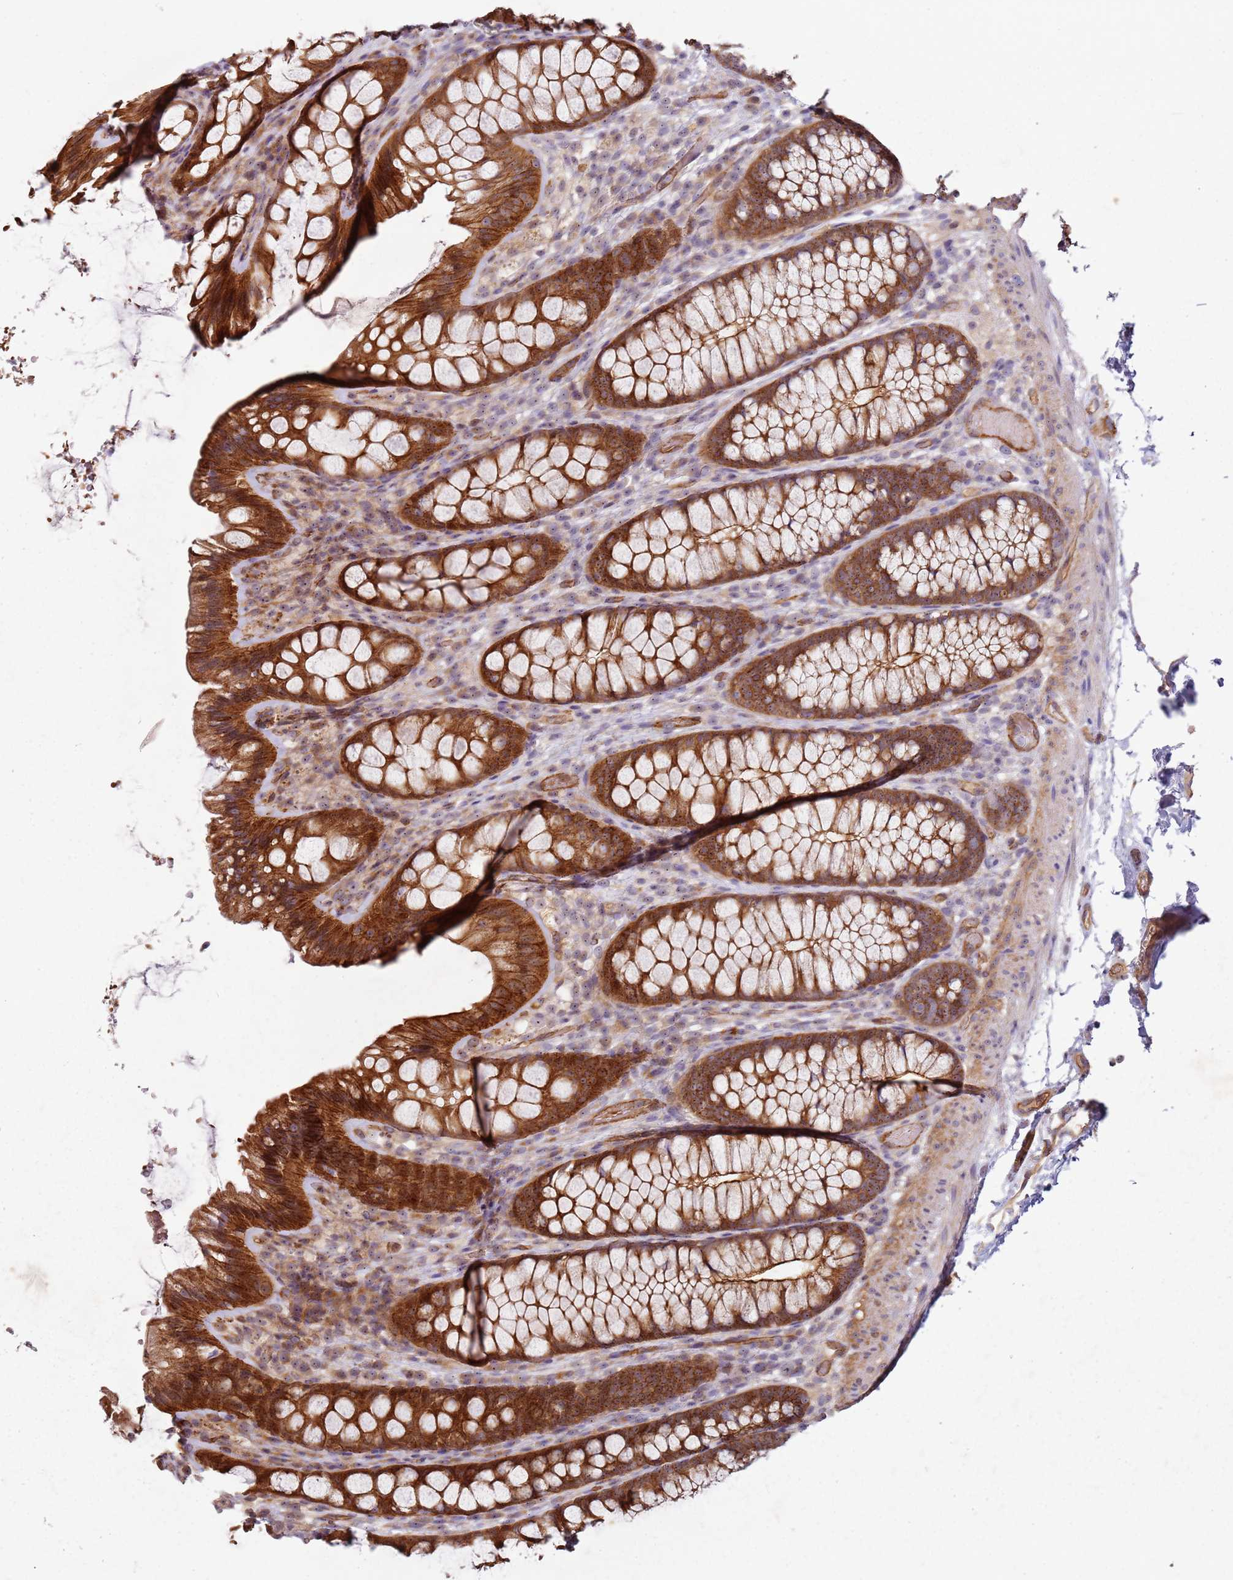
{"staining": {"intensity": "moderate", "quantity": ">75%", "location": "cytoplasmic/membranous"}, "tissue": "colon", "cell_type": "Endothelial cells", "image_type": "normal", "snomed": [{"axis": "morphology", "description": "Normal tissue, NOS"}, {"axis": "topography", "description": "Colon"}], "caption": "A high-resolution histopathology image shows IHC staining of benign colon, which shows moderate cytoplasmic/membranous staining in approximately >75% of endothelial cells.", "gene": "C2CD4B", "patient": {"sex": "male", "age": 46}}